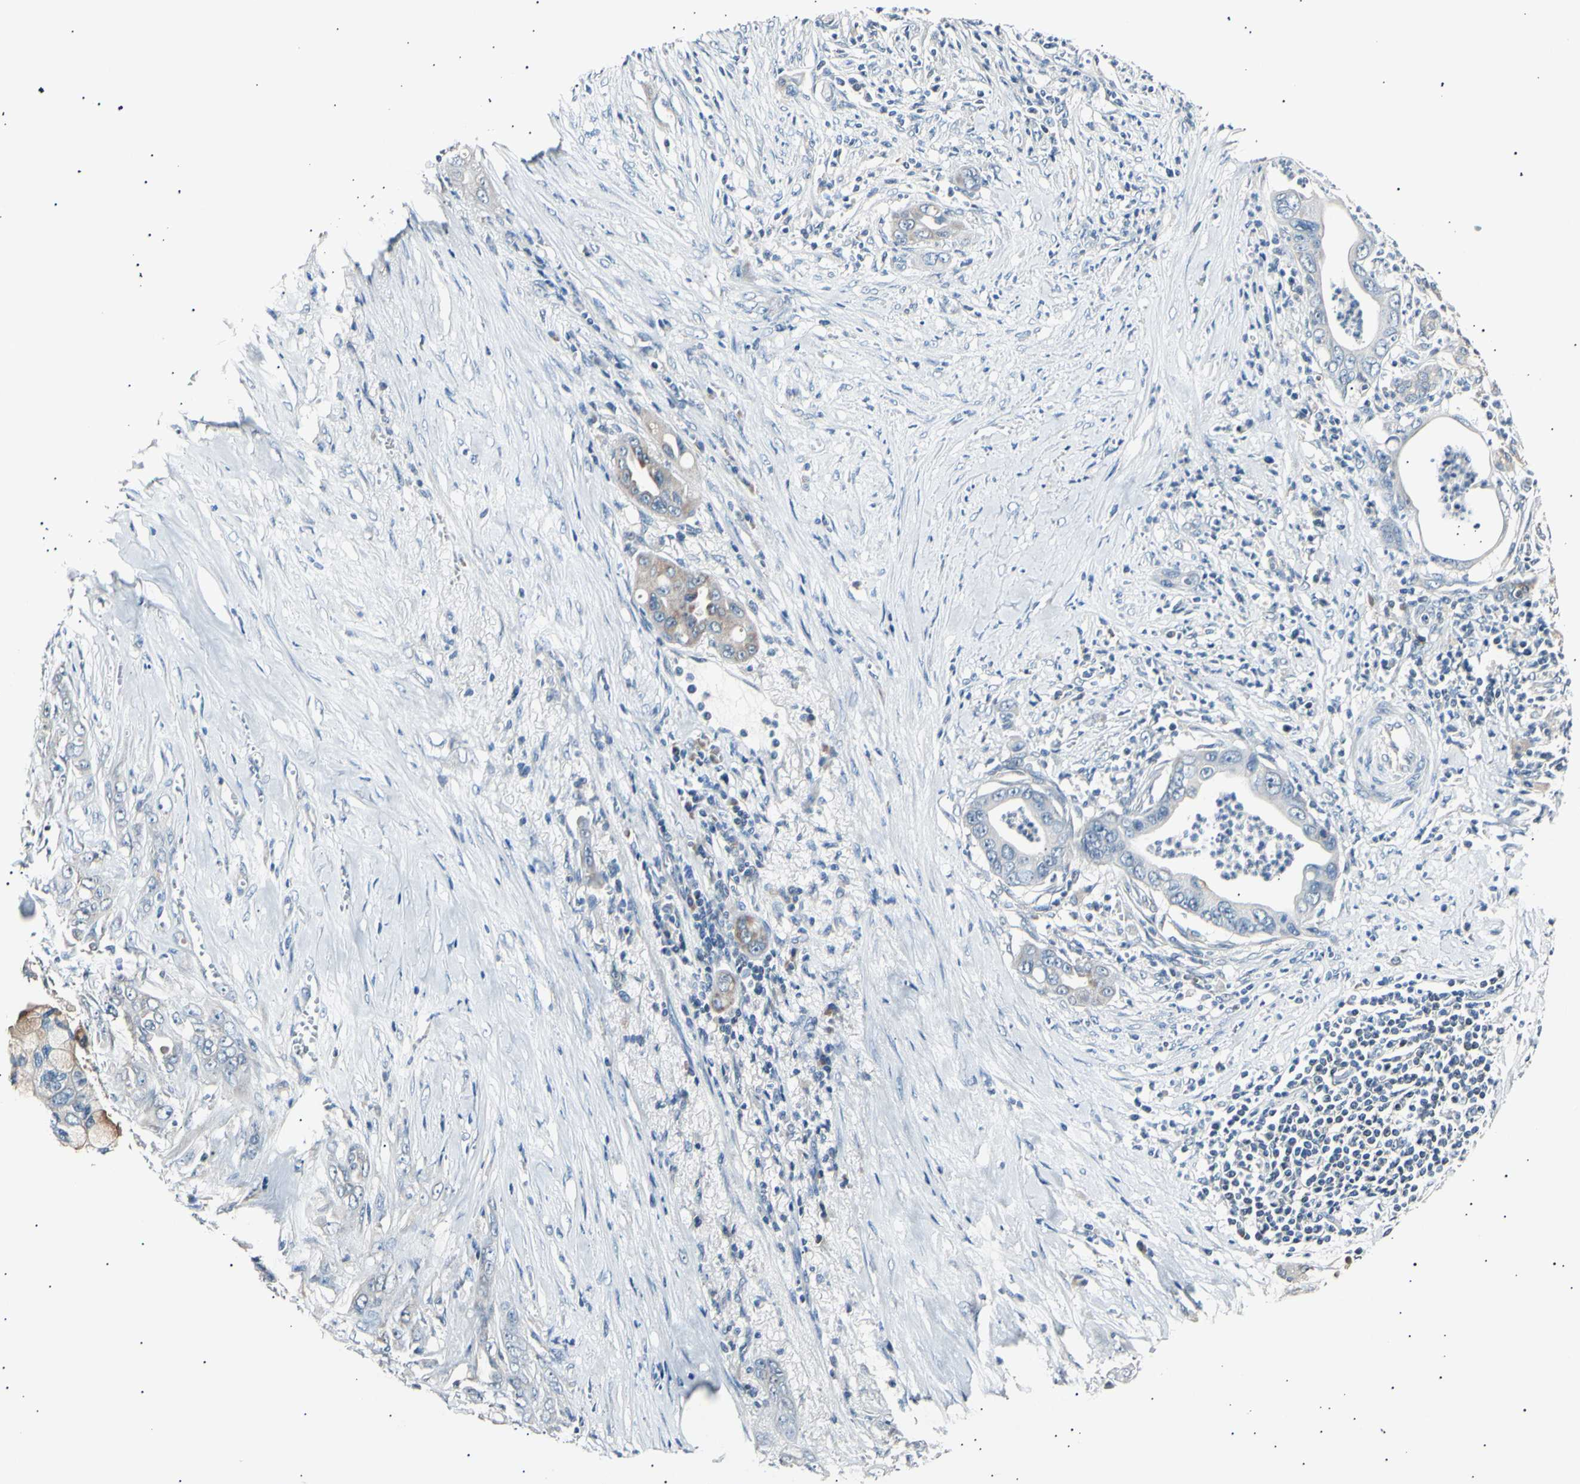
{"staining": {"intensity": "weak", "quantity": ">75%", "location": "cytoplasmic/membranous"}, "tissue": "pancreatic cancer", "cell_type": "Tumor cells", "image_type": "cancer", "snomed": [{"axis": "morphology", "description": "Adenocarcinoma, NOS"}, {"axis": "topography", "description": "Pancreas"}], "caption": "Protein analysis of adenocarcinoma (pancreatic) tissue demonstrates weak cytoplasmic/membranous staining in approximately >75% of tumor cells.", "gene": "ITGA6", "patient": {"sex": "male", "age": 59}}